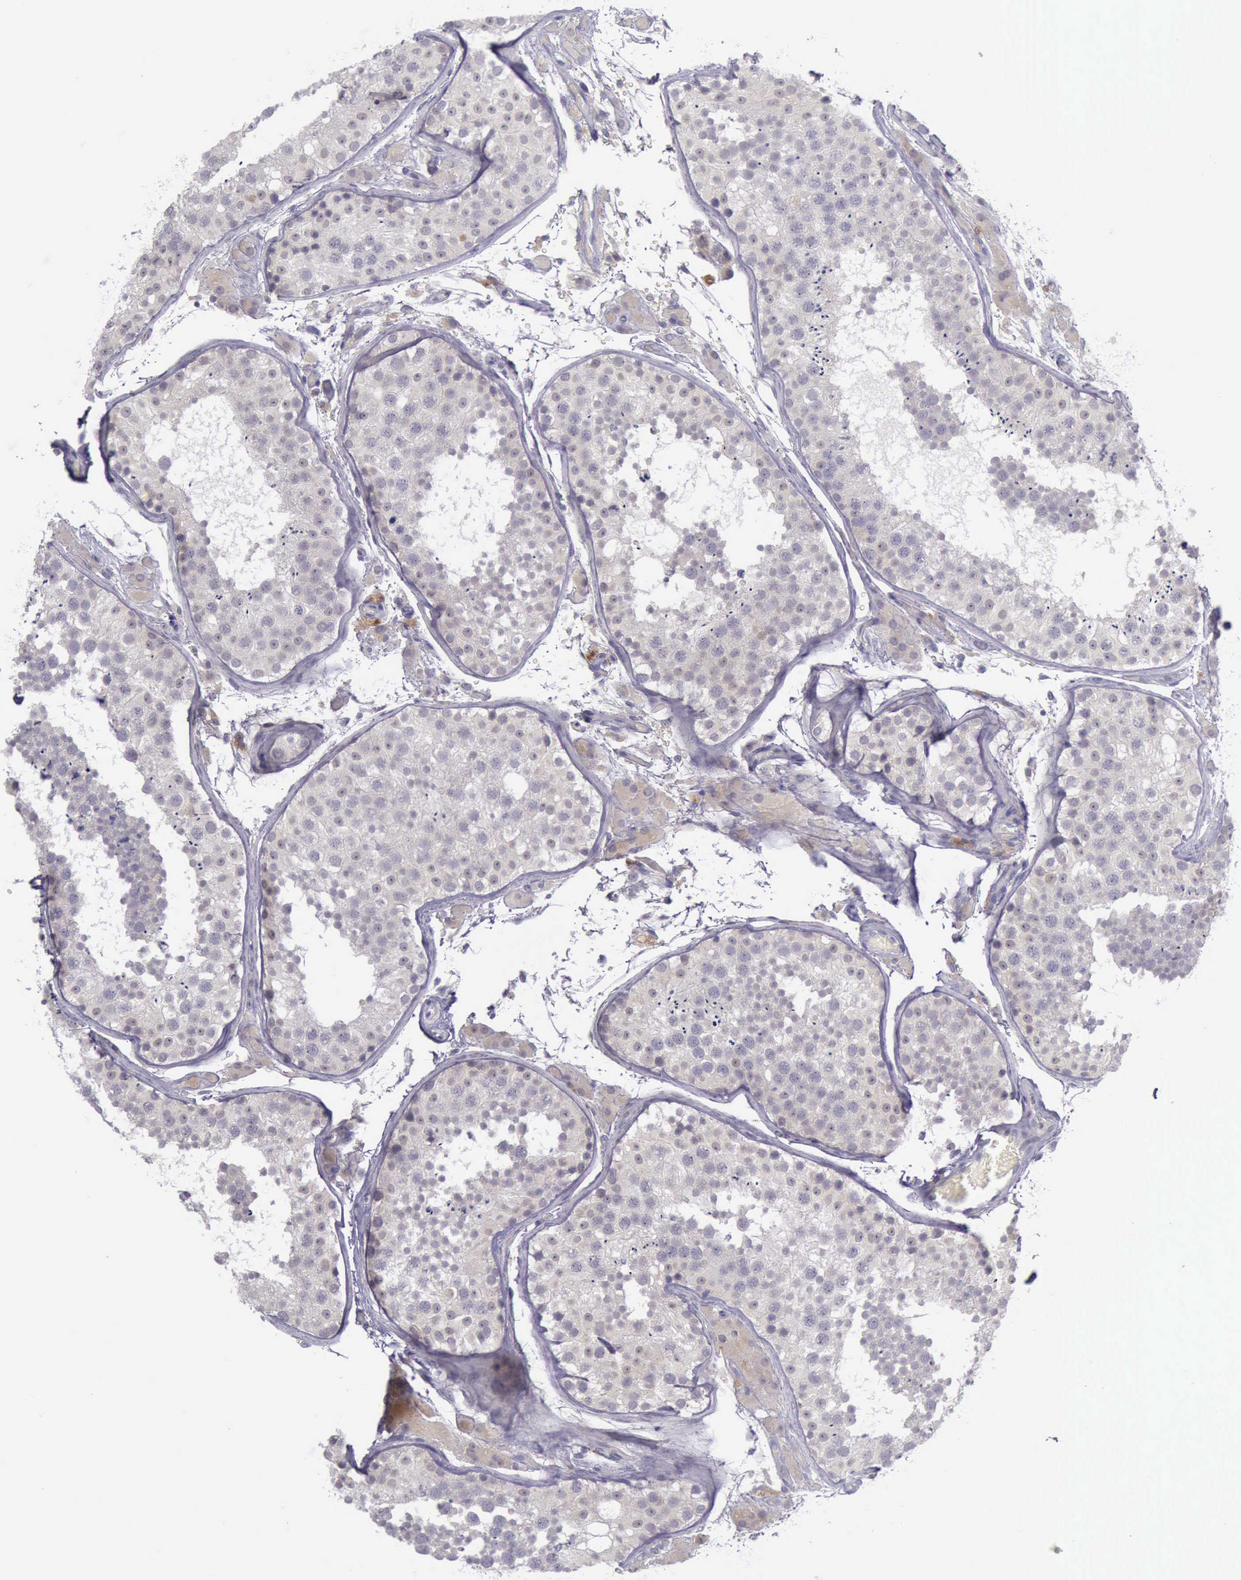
{"staining": {"intensity": "weak", "quantity": ">75%", "location": "cytoplasmic/membranous"}, "tissue": "testis", "cell_type": "Cells in seminiferous ducts", "image_type": "normal", "snomed": [{"axis": "morphology", "description": "Normal tissue, NOS"}, {"axis": "topography", "description": "Testis"}], "caption": "Immunohistochemistry photomicrograph of normal testis: testis stained using immunohistochemistry demonstrates low levels of weak protein expression localized specifically in the cytoplasmic/membranous of cells in seminiferous ducts, appearing as a cytoplasmic/membranous brown color.", "gene": "ARNT2", "patient": {"sex": "male", "age": 26}}